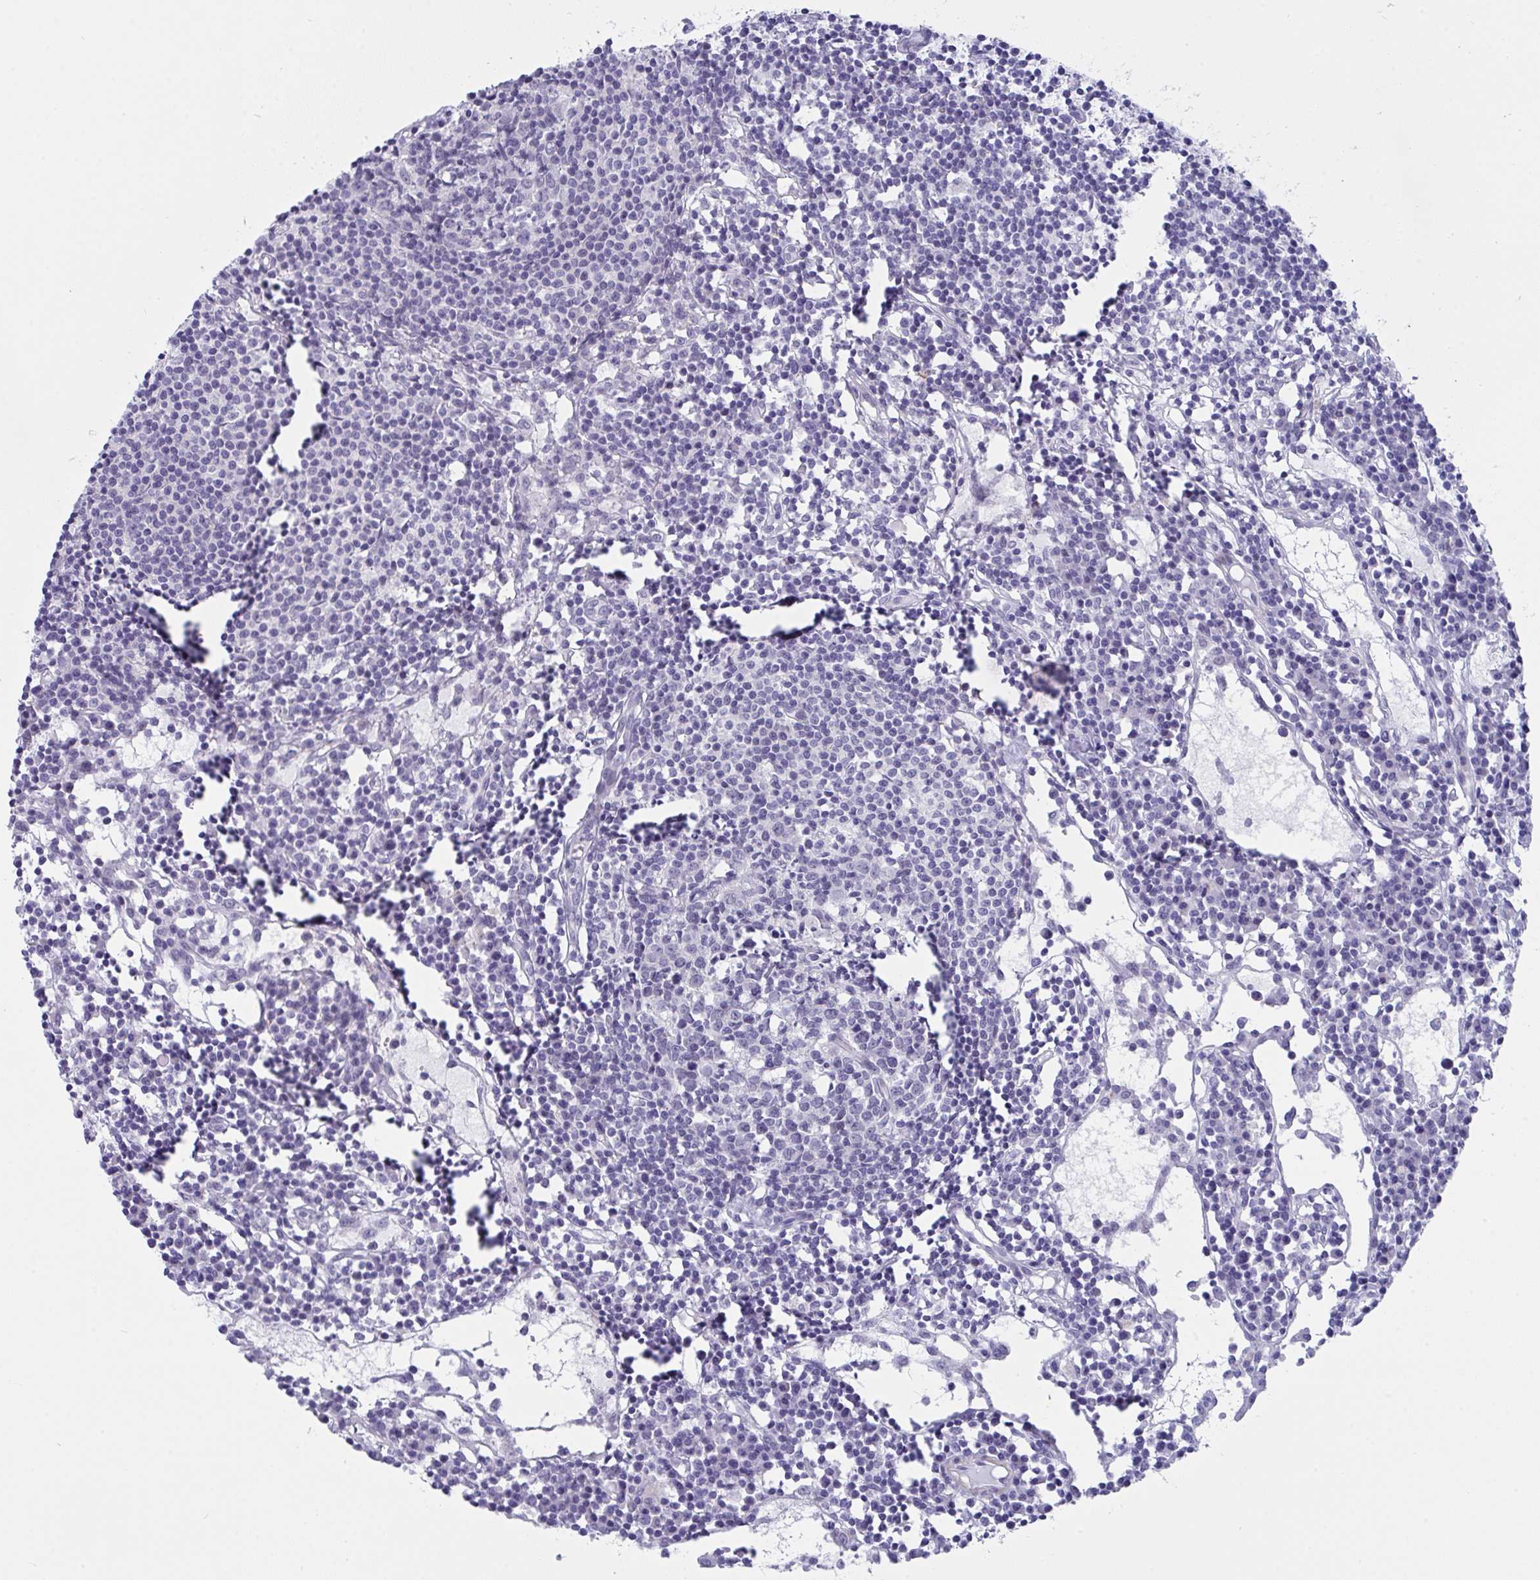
{"staining": {"intensity": "negative", "quantity": "none", "location": "none"}, "tissue": "lymph node", "cell_type": "Germinal center cells", "image_type": "normal", "snomed": [{"axis": "morphology", "description": "Normal tissue, NOS"}, {"axis": "topography", "description": "Lymph node"}], "caption": "A high-resolution image shows immunohistochemistry (IHC) staining of benign lymph node, which displays no significant expression in germinal center cells. Brightfield microscopy of IHC stained with DAB (brown) and hematoxylin (blue), captured at high magnification.", "gene": "FBXL22", "patient": {"sex": "female", "age": 78}}